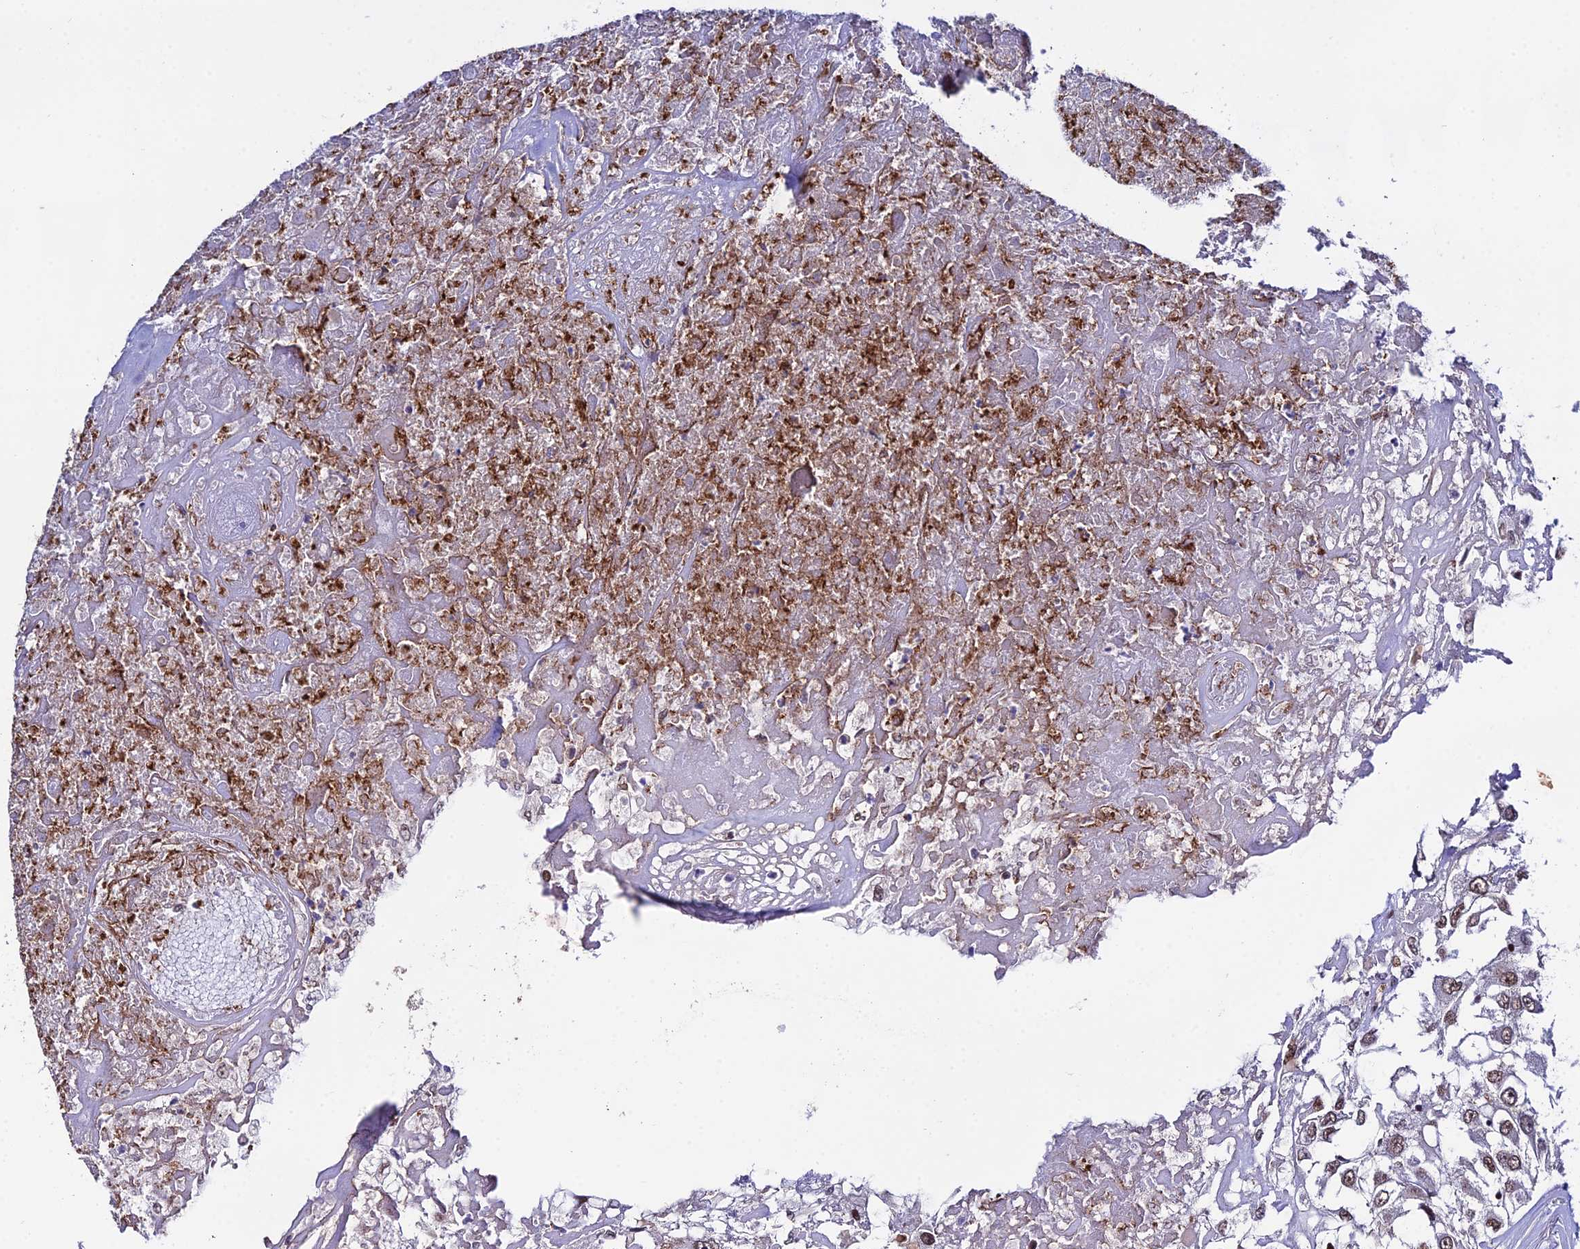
{"staining": {"intensity": "moderate", "quantity": ">75%", "location": "nuclear"}, "tissue": "renal cancer", "cell_type": "Tumor cells", "image_type": "cancer", "snomed": [{"axis": "morphology", "description": "Adenocarcinoma, NOS"}, {"axis": "topography", "description": "Kidney"}], "caption": "Immunohistochemical staining of human renal cancer (adenocarcinoma) reveals medium levels of moderate nuclear positivity in about >75% of tumor cells. Immunohistochemistry stains the protein in brown and the nuclei are stained blue.", "gene": "SYT15", "patient": {"sex": "female", "age": 52}}